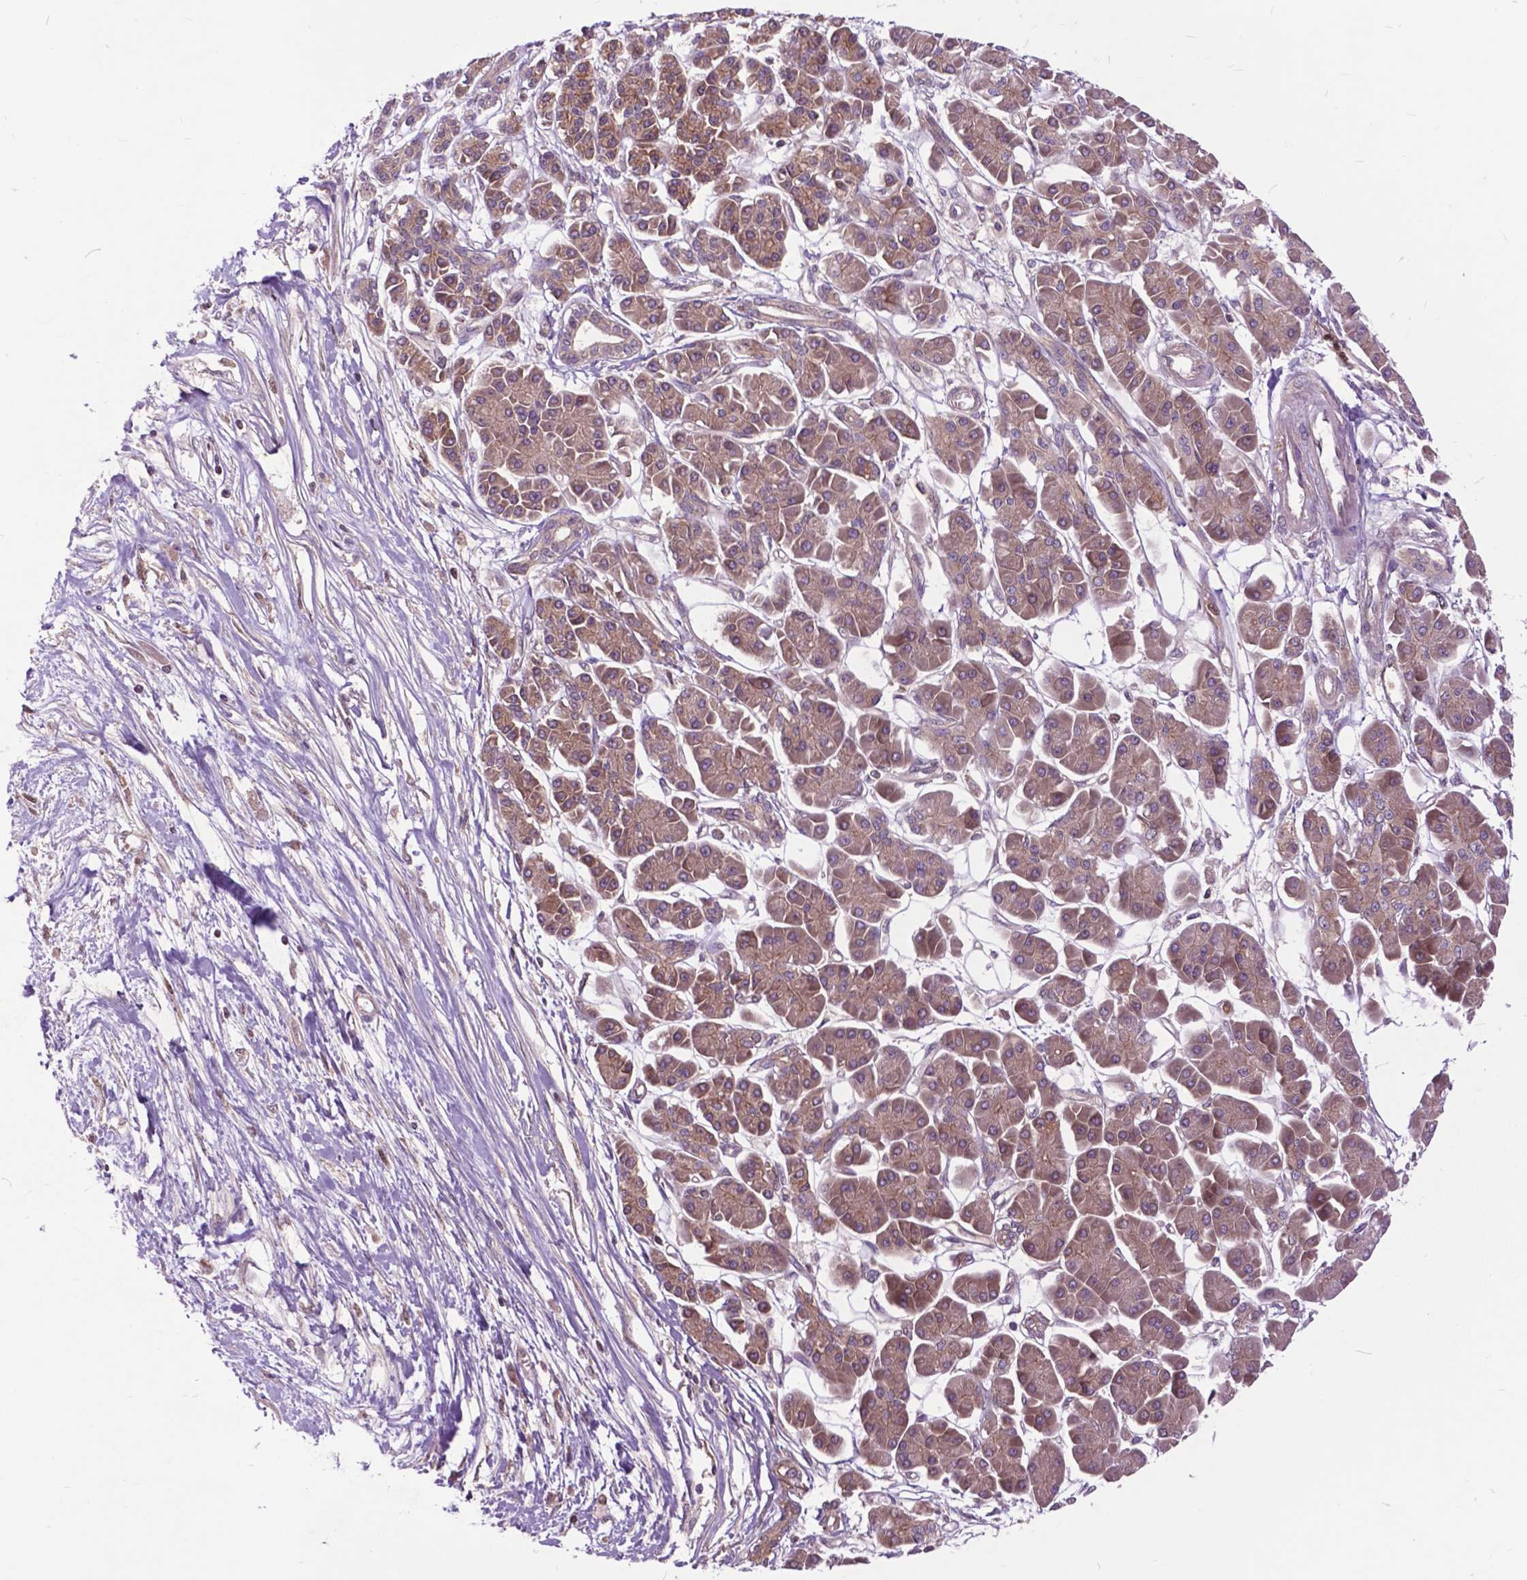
{"staining": {"intensity": "moderate", "quantity": ">75%", "location": "cytoplasmic/membranous"}, "tissue": "pancreatic cancer", "cell_type": "Tumor cells", "image_type": "cancer", "snomed": [{"axis": "morphology", "description": "Adenocarcinoma, NOS"}, {"axis": "topography", "description": "Pancreas"}], "caption": "High-magnification brightfield microscopy of pancreatic cancer stained with DAB (3,3'-diaminobenzidine) (brown) and counterstained with hematoxylin (blue). tumor cells exhibit moderate cytoplasmic/membranous positivity is present in about>75% of cells.", "gene": "ARAF", "patient": {"sex": "female", "age": 77}}